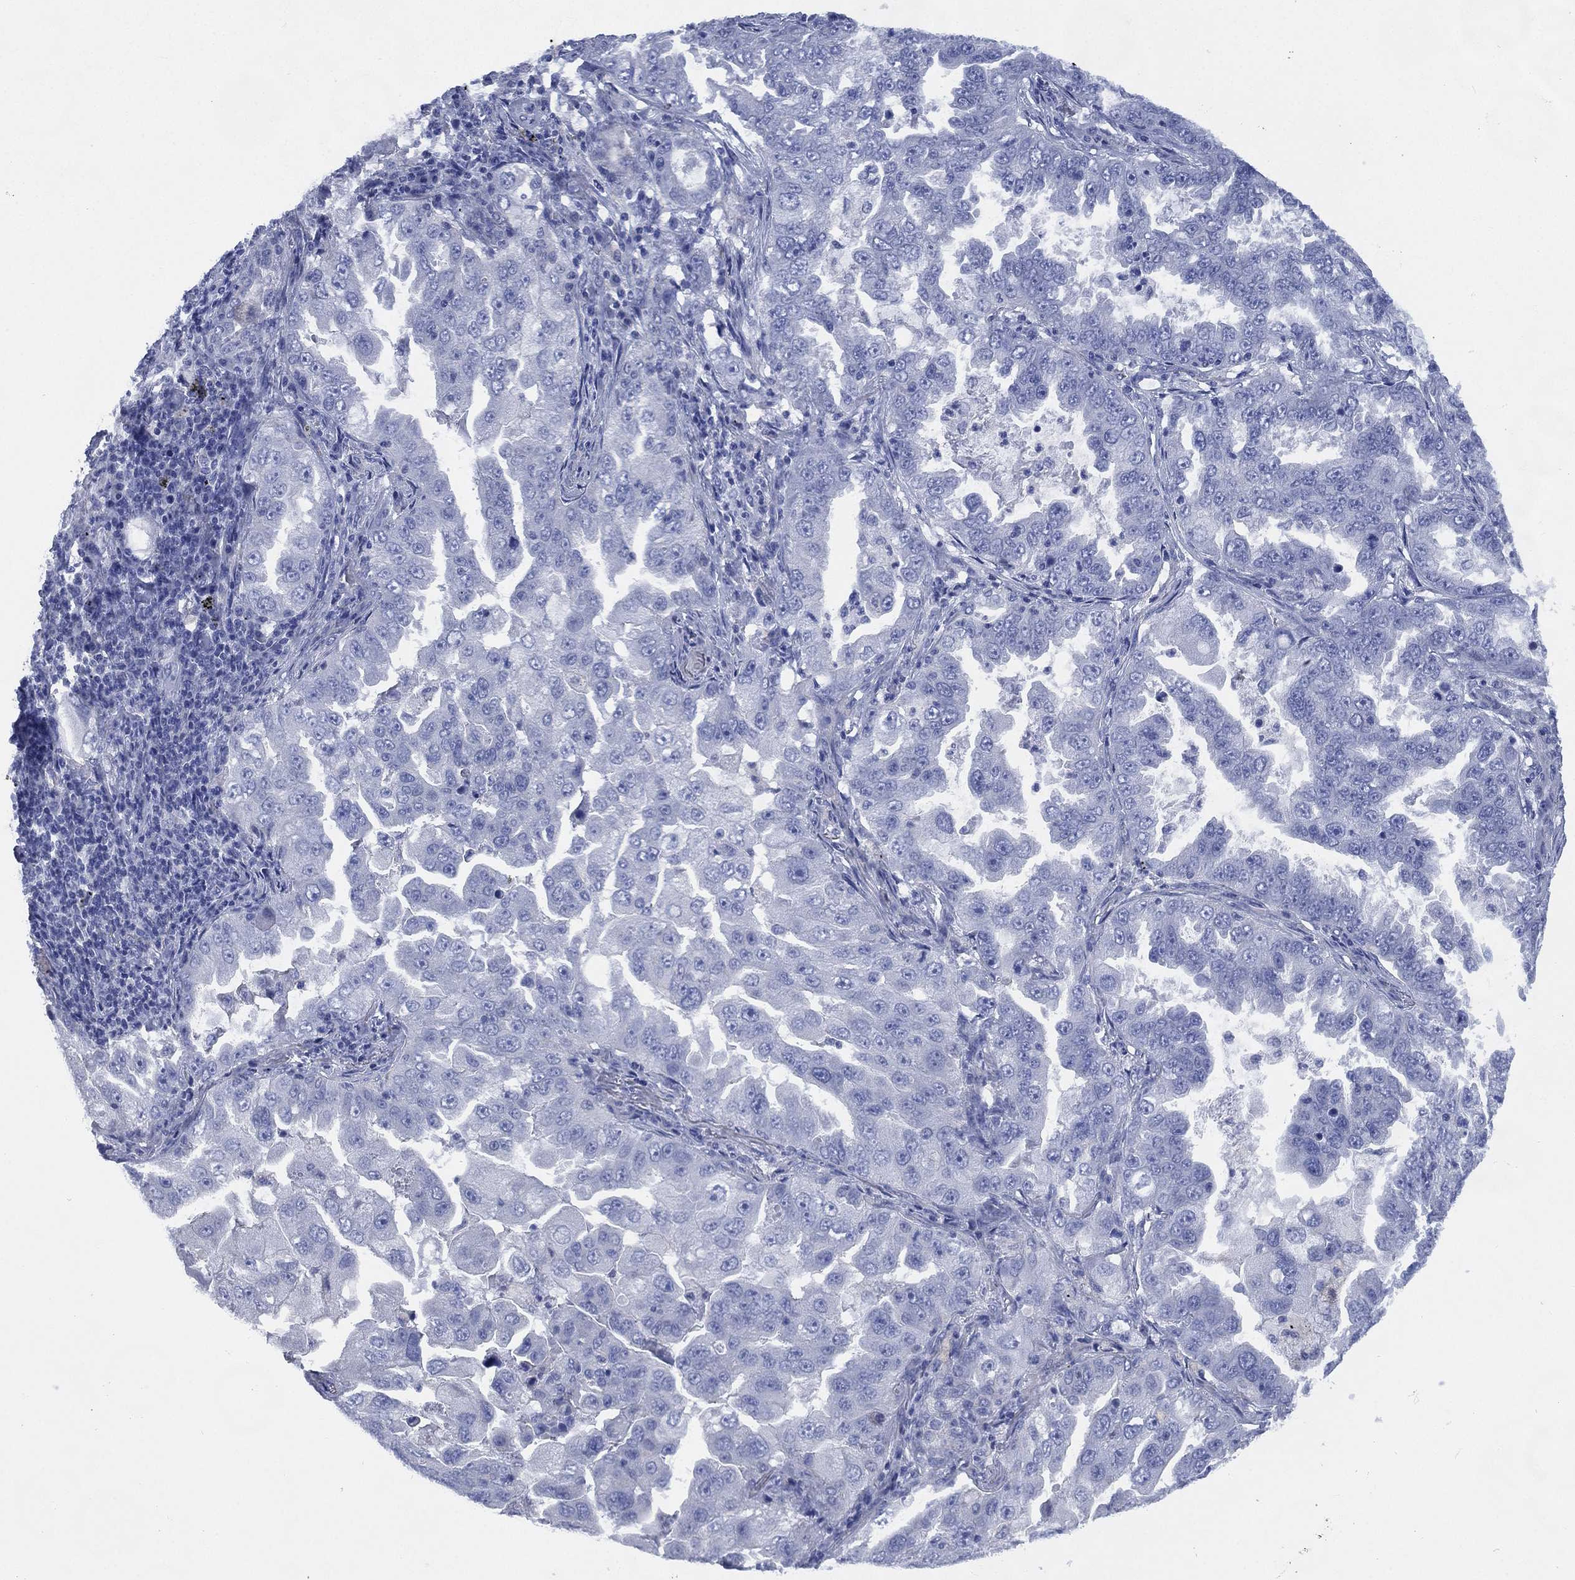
{"staining": {"intensity": "negative", "quantity": "none", "location": "none"}, "tissue": "lung cancer", "cell_type": "Tumor cells", "image_type": "cancer", "snomed": [{"axis": "morphology", "description": "Adenocarcinoma, NOS"}, {"axis": "topography", "description": "Lung"}], "caption": "DAB immunohistochemical staining of human lung cancer (adenocarcinoma) reveals no significant expression in tumor cells. (DAB (3,3'-diaminobenzidine) immunohistochemistry with hematoxylin counter stain).", "gene": "CCDC70", "patient": {"sex": "female", "age": 61}}